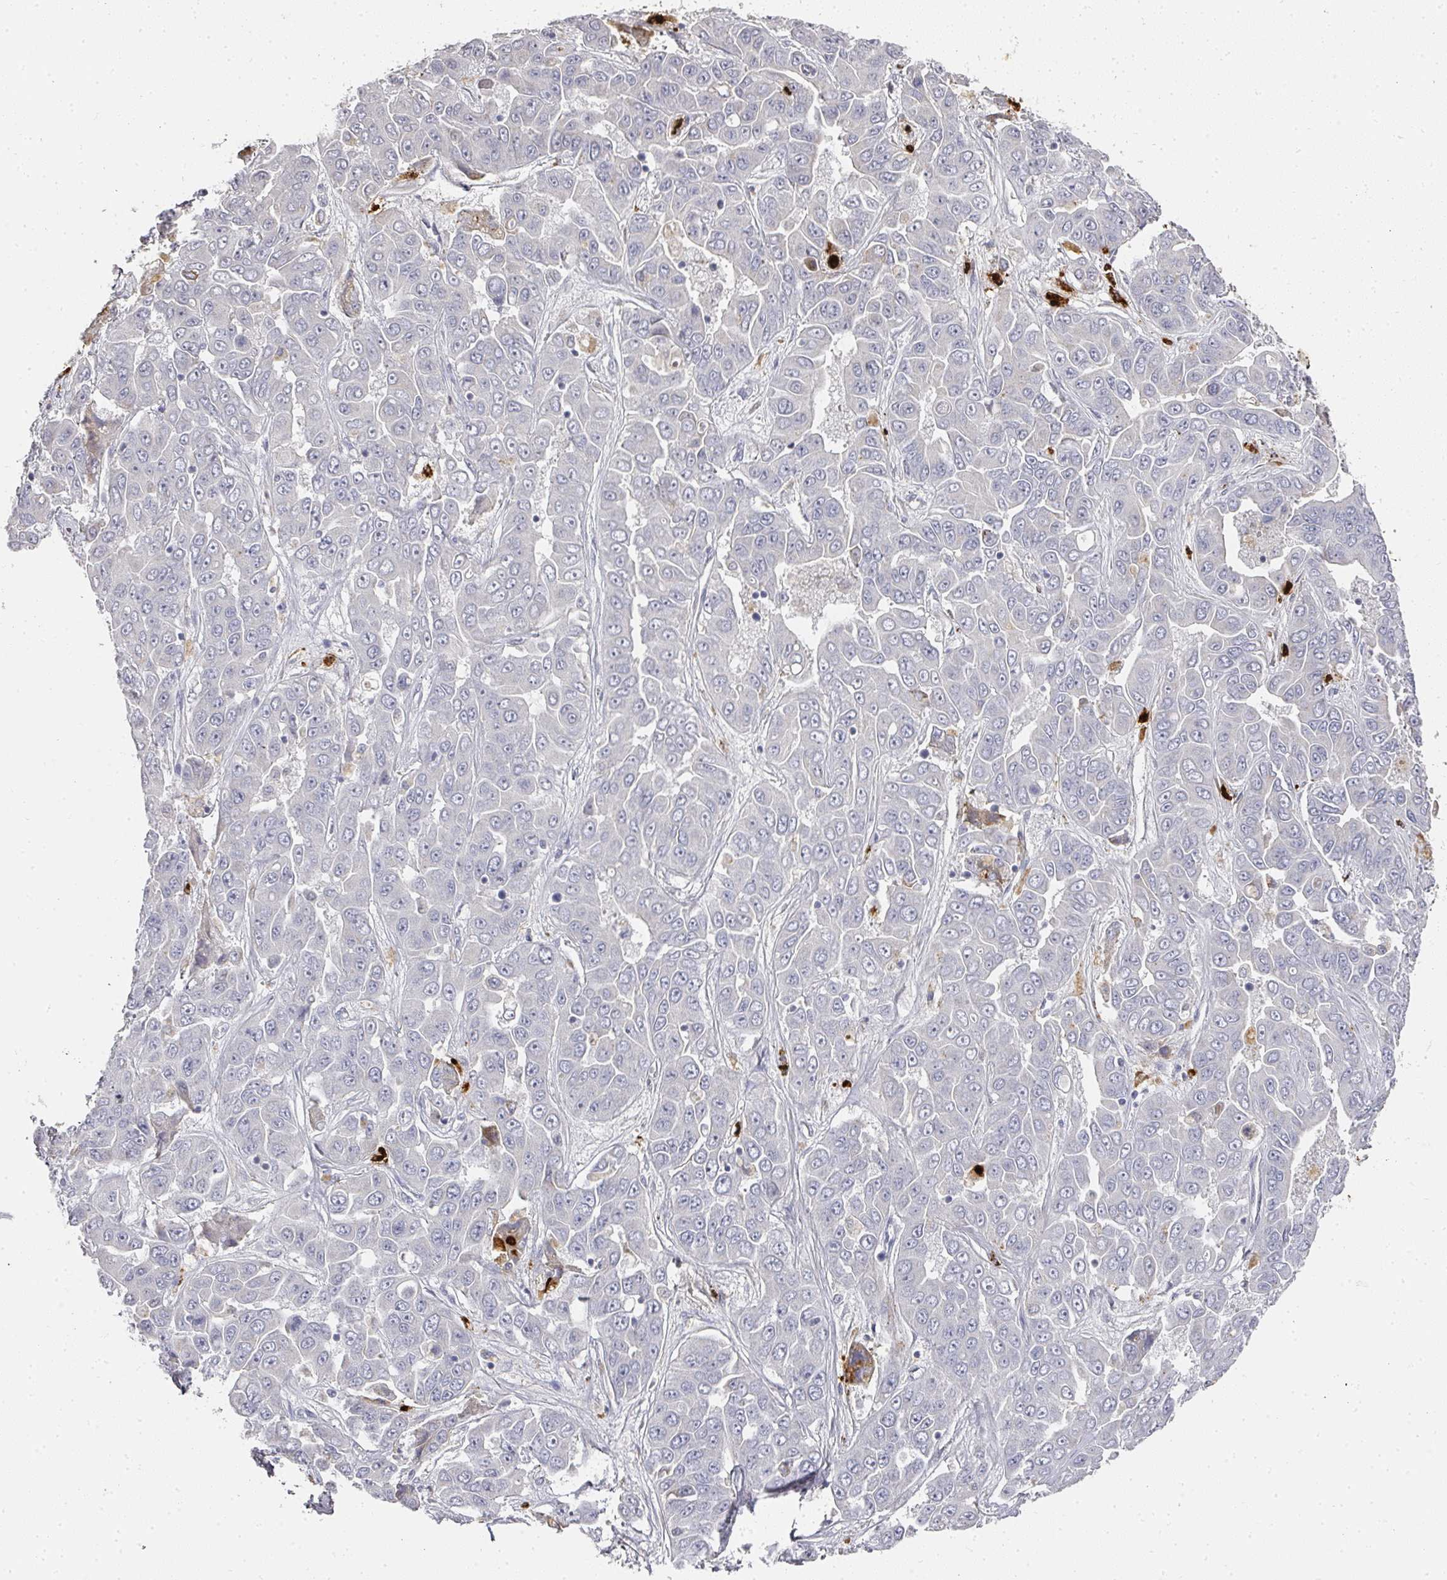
{"staining": {"intensity": "negative", "quantity": "none", "location": "none"}, "tissue": "liver cancer", "cell_type": "Tumor cells", "image_type": "cancer", "snomed": [{"axis": "morphology", "description": "Cholangiocarcinoma"}, {"axis": "topography", "description": "Liver"}], "caption": "DAB (3,3'-diaminobenzidine) immunohistochemical staining of cholangiocarcinoma (liver) exhibits no significant expression in tumor cells.", "gene": "CAMP", "patient": {"sex": "female", "age": 52}}